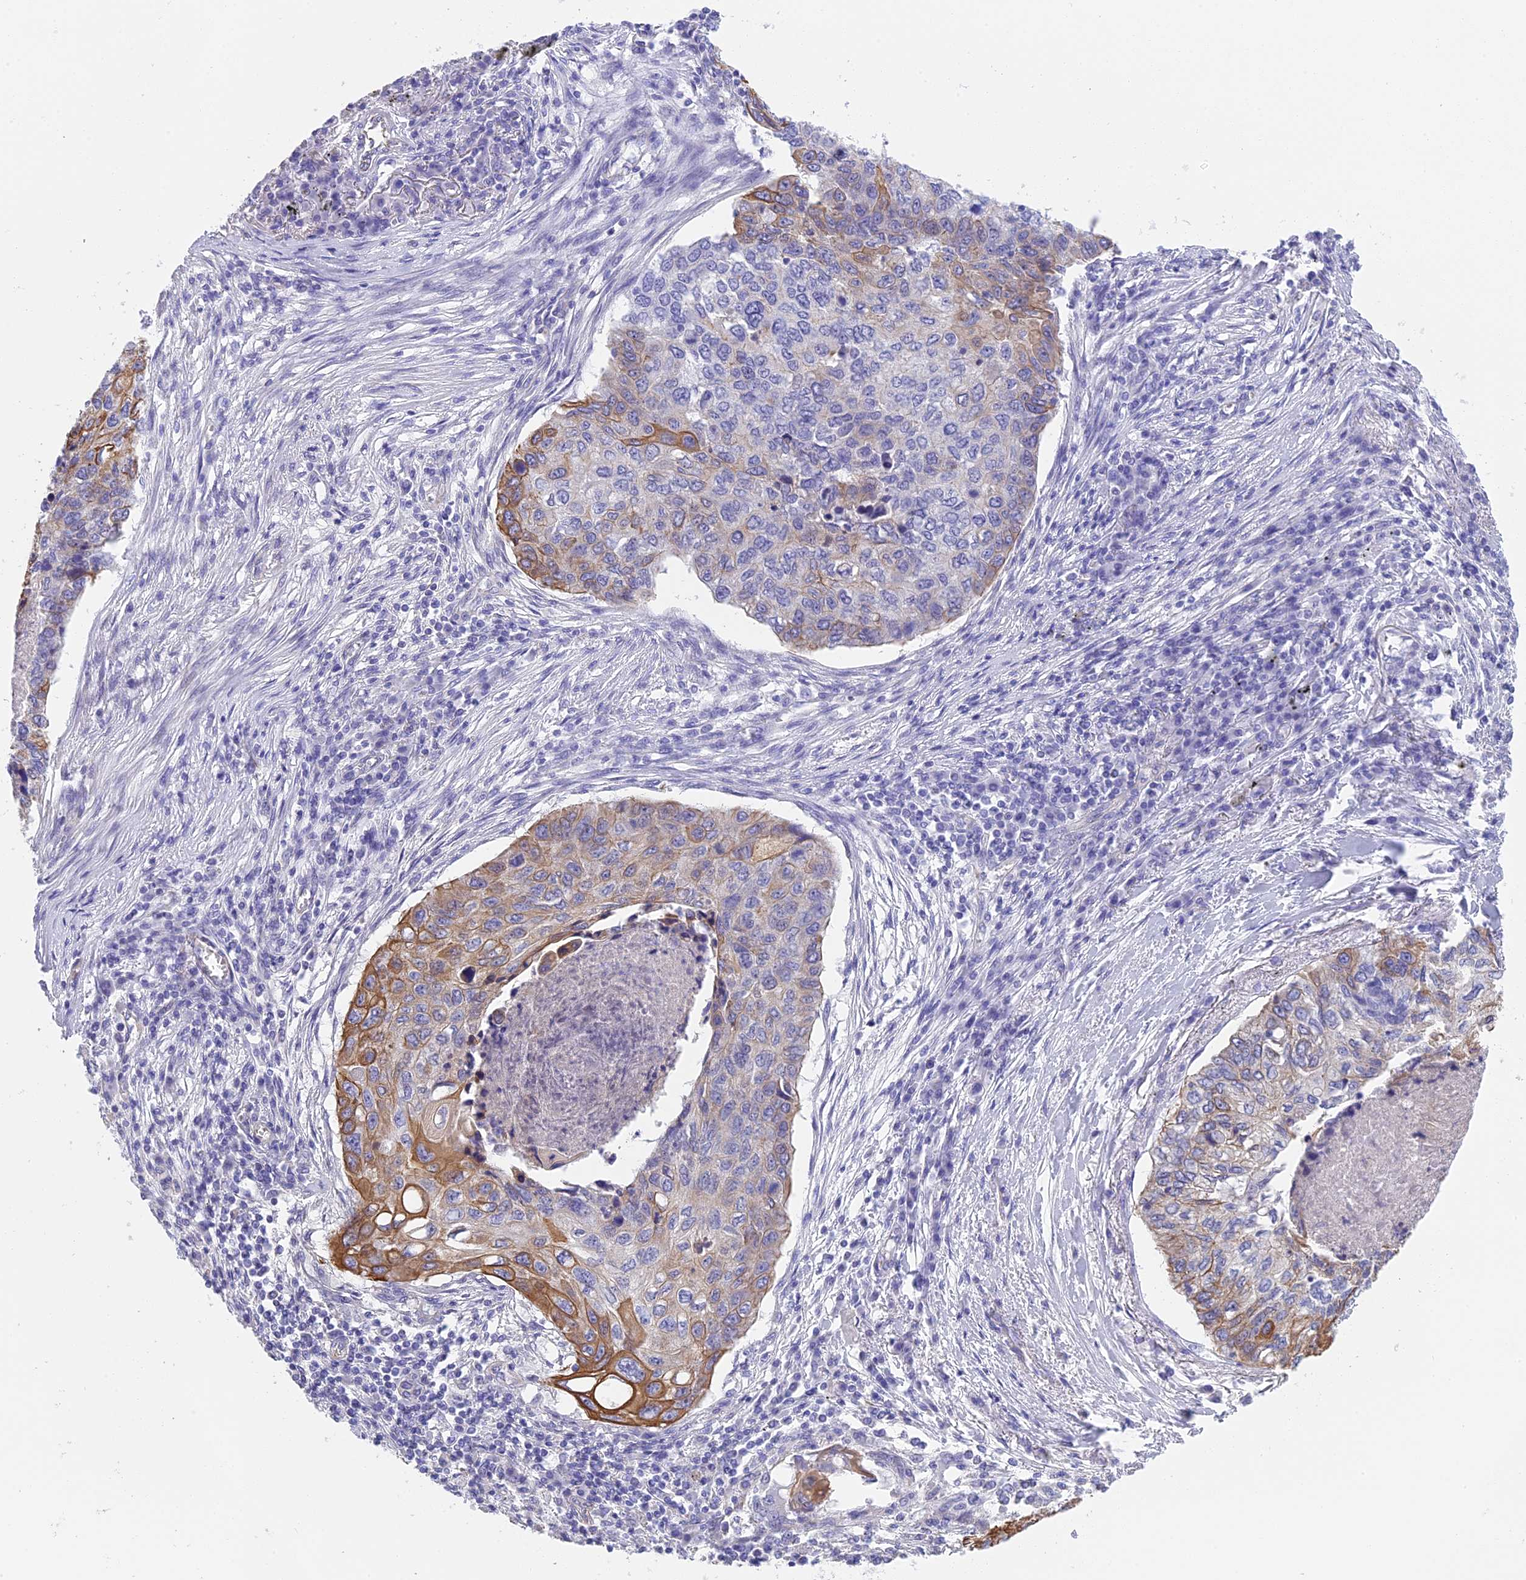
{"staining": {"intensity": "moderate", "quantity": "<25%", "location": "cytoplasmic/membranous"}, "tissue": "lung cancer", "cell_type": "Tumor cells", "image_type": "cancer", "snomed": [{"axis": "morphology", "description": "Squamous cell carcinoma, NOS"}, {"axis": "topography", "description": "Lung"}], "caption": "Lung cancer stained for a protein (brown) reveals moderate cytoplasmic/membranous positive positivity in about <25% of tumor cells.", "gene": "TACSTD2", "patient": {"sex": "female", "age": 63}}